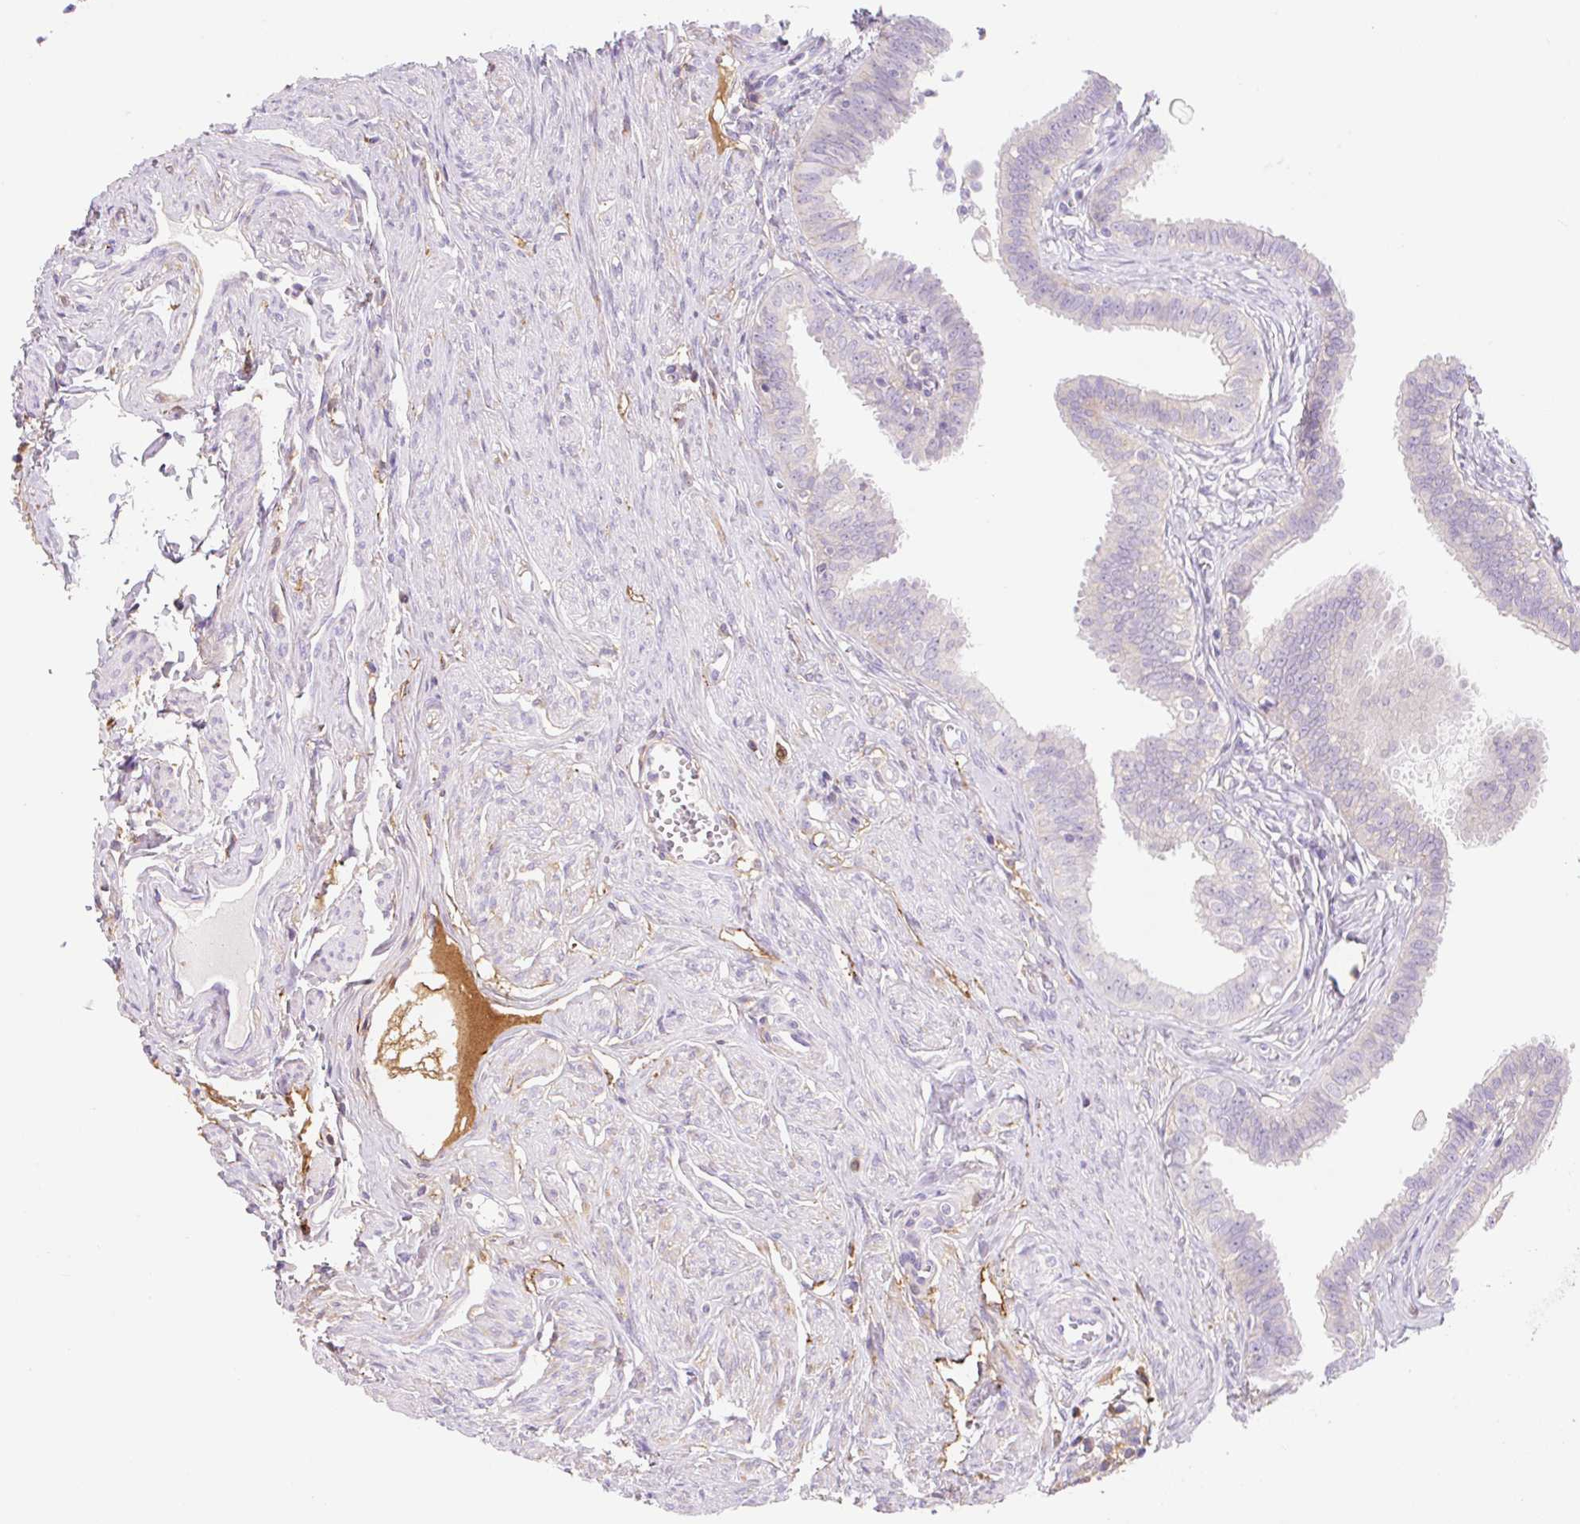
{"staining": {"intensity": "negative", "quantity": "none", "location": "none"}, "tissue": "fallopian tube", "cell_type": "Glandular cells", "image_type": "normal", "snomed": [{"axis": "morphology", "description": "Normal tissue, NOS"}, {"axis": "morphology", "description": "Carcinoma, NOS"}, {"axis": "topography", "description": "Fallopian tube"}, {"axis": "topography", "description": "Ovary"}], "caption": "IHC of normal fallopian tube reveals no staining in glandular cells. (Immunohistochemistry (ihc), brightfield microscopy, high magnification).", "gene": "LYVE1", "patient": {"sex": "female", "age": 59}}